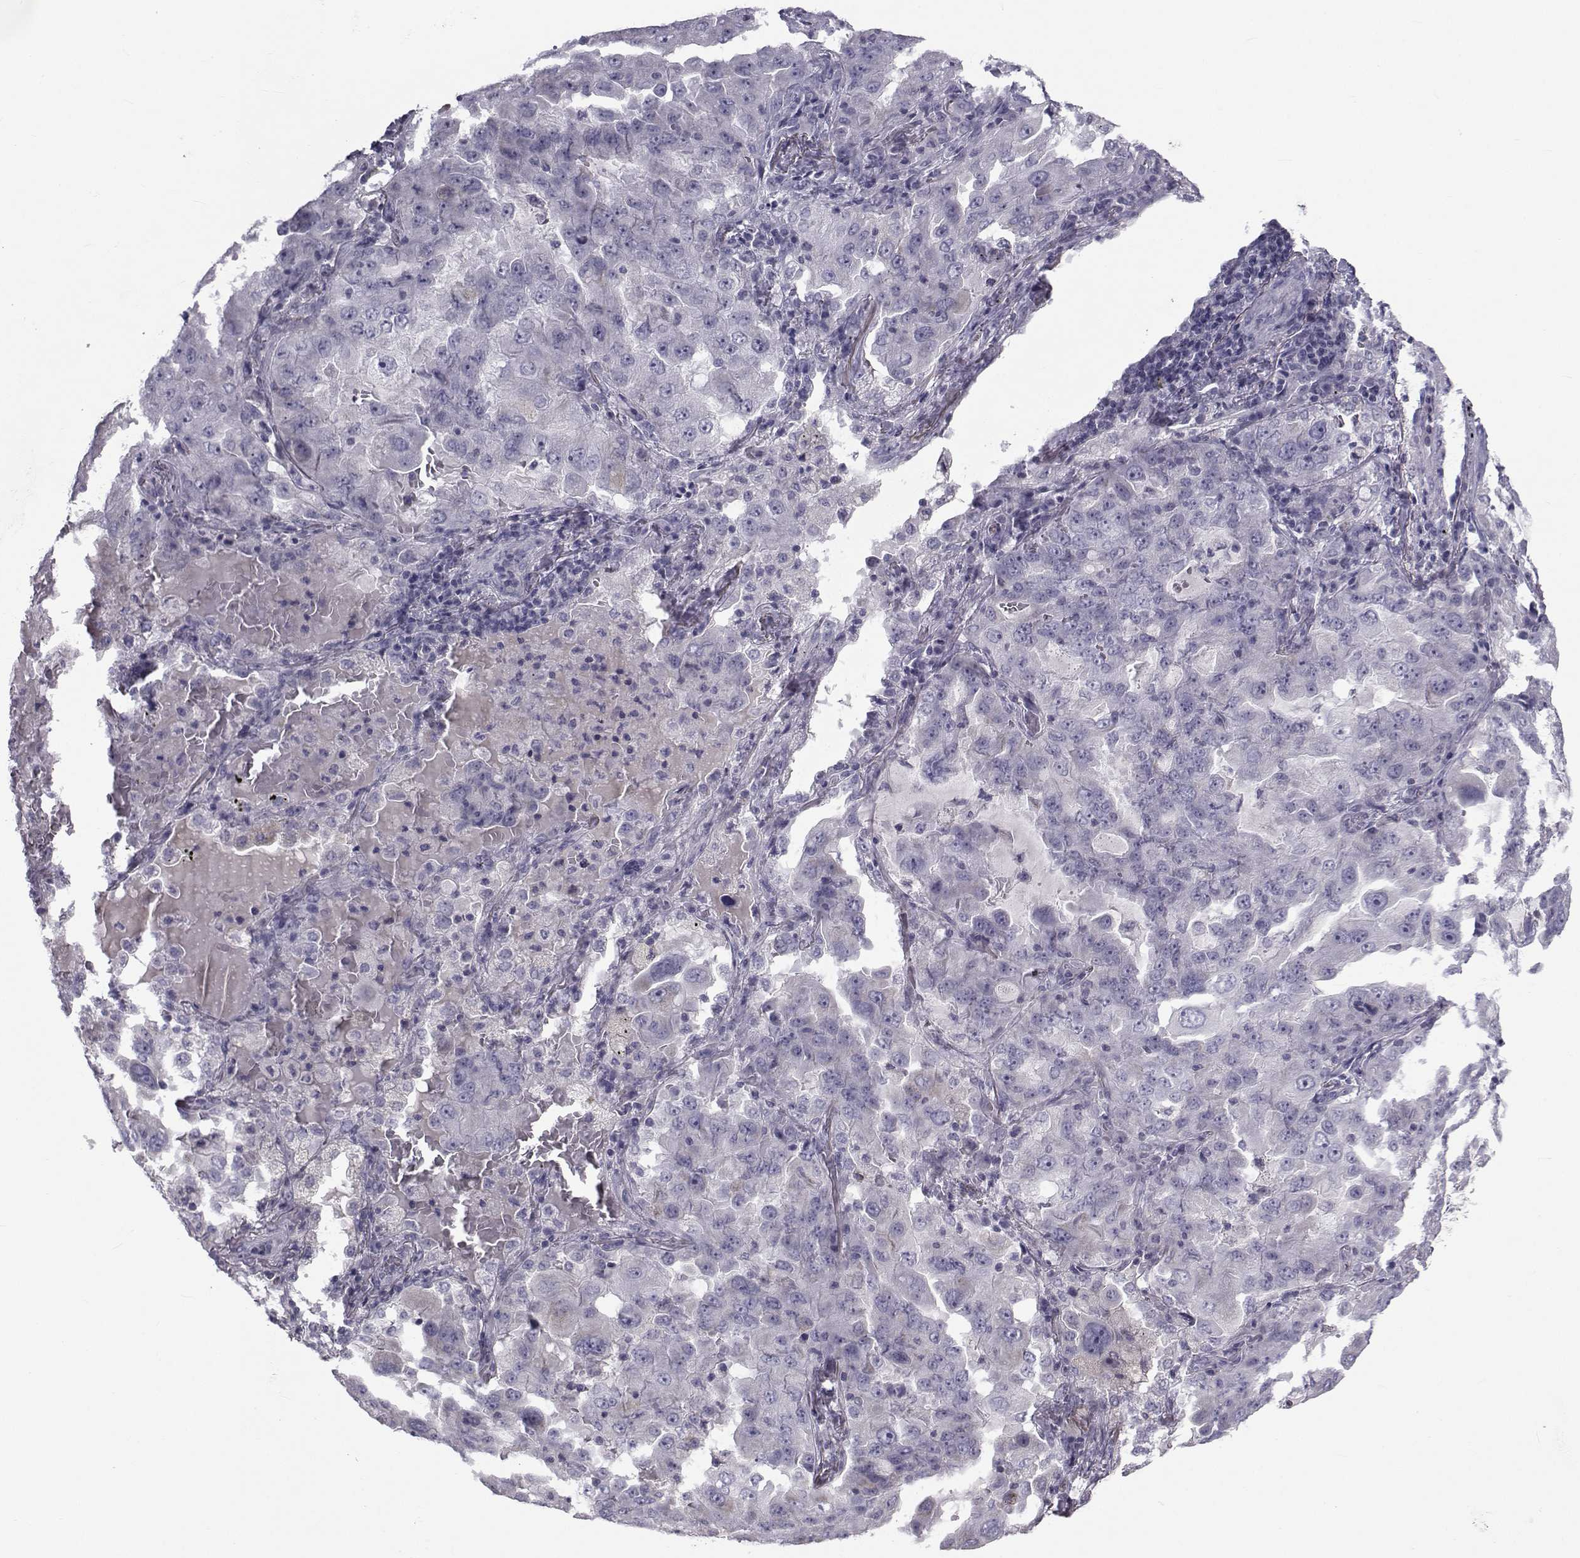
{"staining": {"intensity": "negative", "quantity": "none", "location": "none"}, "tissue": "lung cancer", "cell_type": "Tumor cells", "image_type": "cancer", "snomed": [{"axis": "morphology", "description": "Adenocarcinoma, NOS"}, {"axis": "topography", "description": "Lung"}], "caption": "Tumor cells are negative for protein expression in human lung cancer (adenocarcinoma).", "gene": "FDXR", "patient": {"sex": "female", "age": 61}}